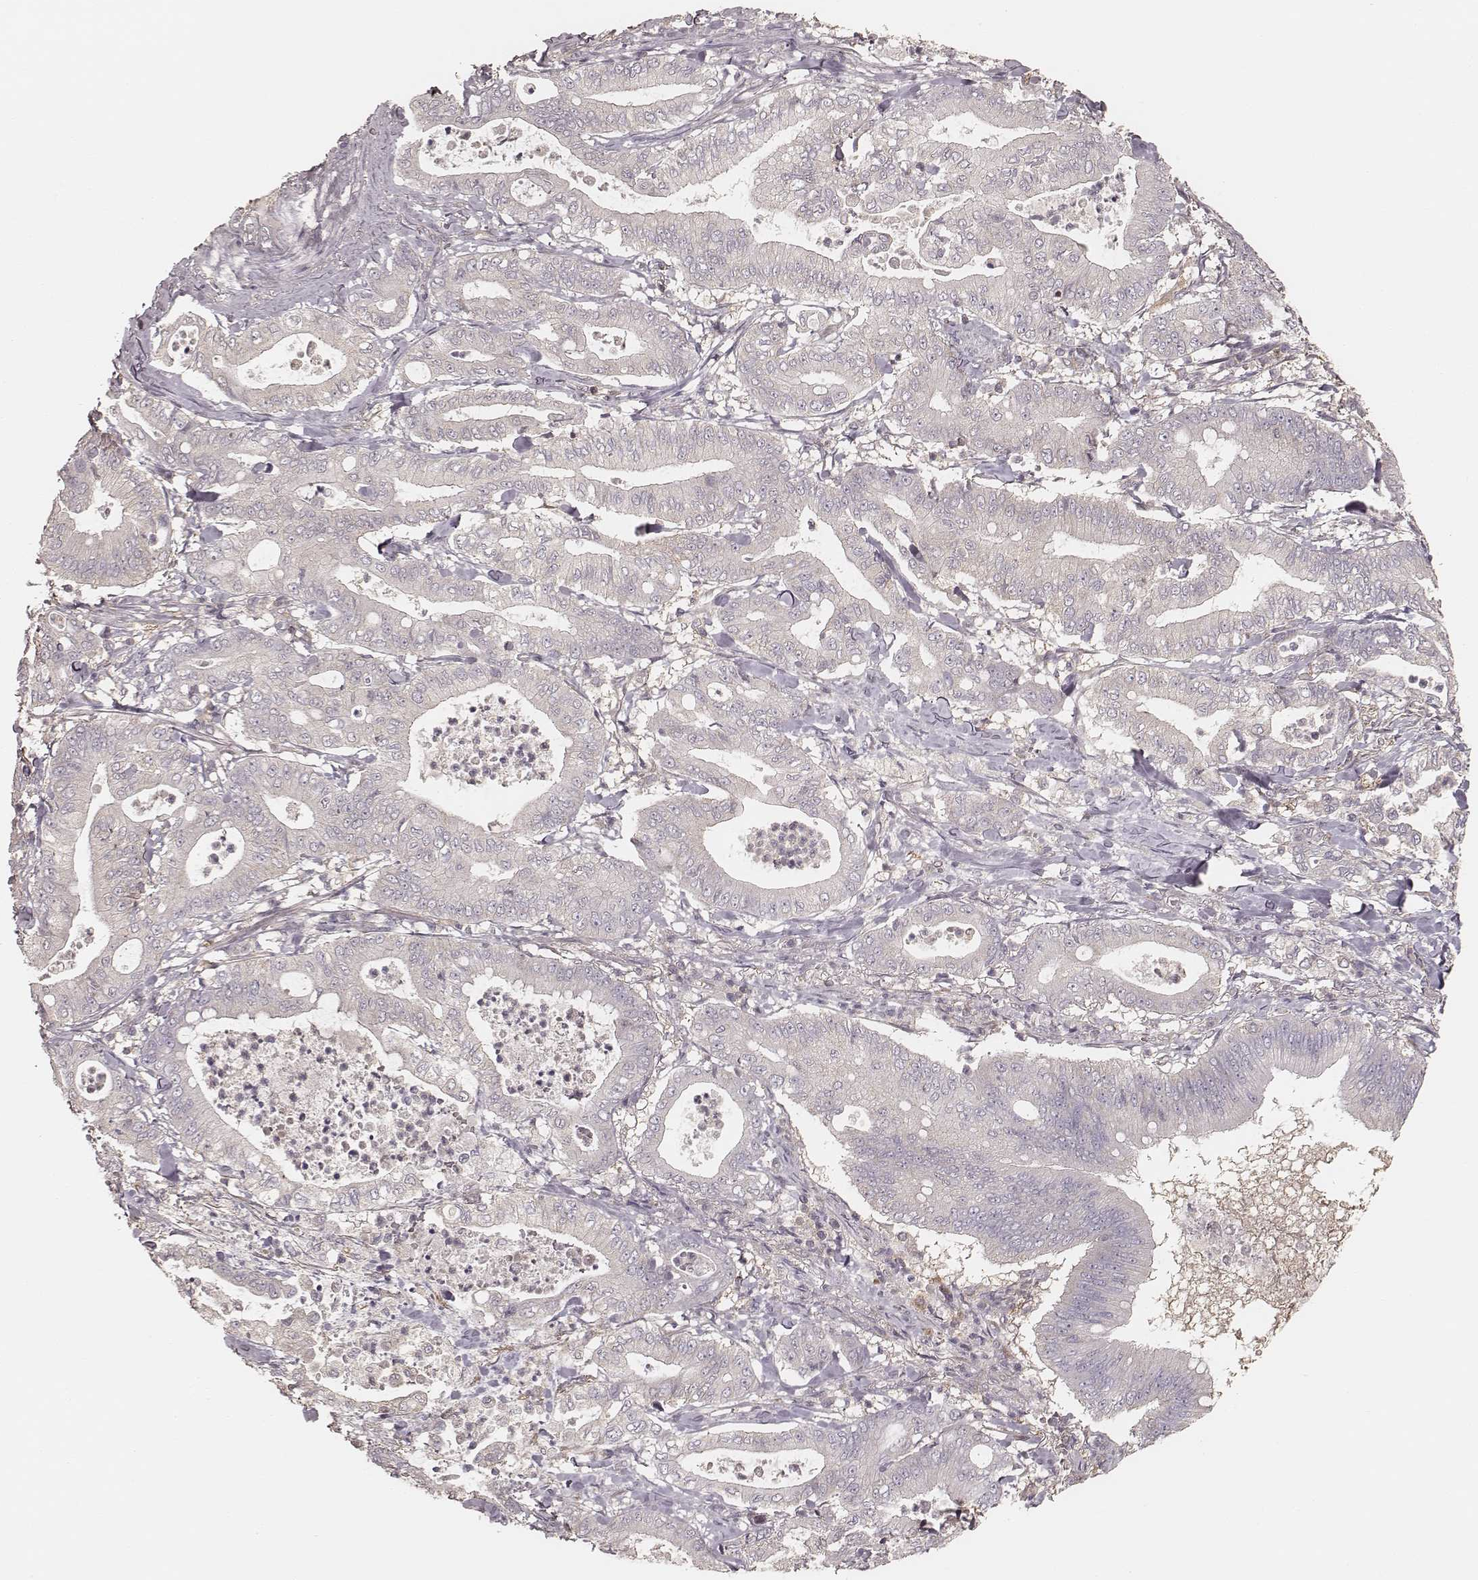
{"staining": {"intensity": "negative", "quantity": "none", "location": "none"}, "tissue": "pancreatic cancer", "cell_type": "Tumor cells", "image_type": "cancer", "snomed": [{"axis": "morphology", "description": "Adenocarcinoma, NOS"}, {"axis": "topography", "description": "Pancreas"}], "caption": "DAB (3,3'-diaminobenzidine) immunohistochemical staining of human pancreatic cancer exhibits no significant expression in tumor cells.", "gene": "CARS1", "patient": {"sex": "male", "age": 71}}